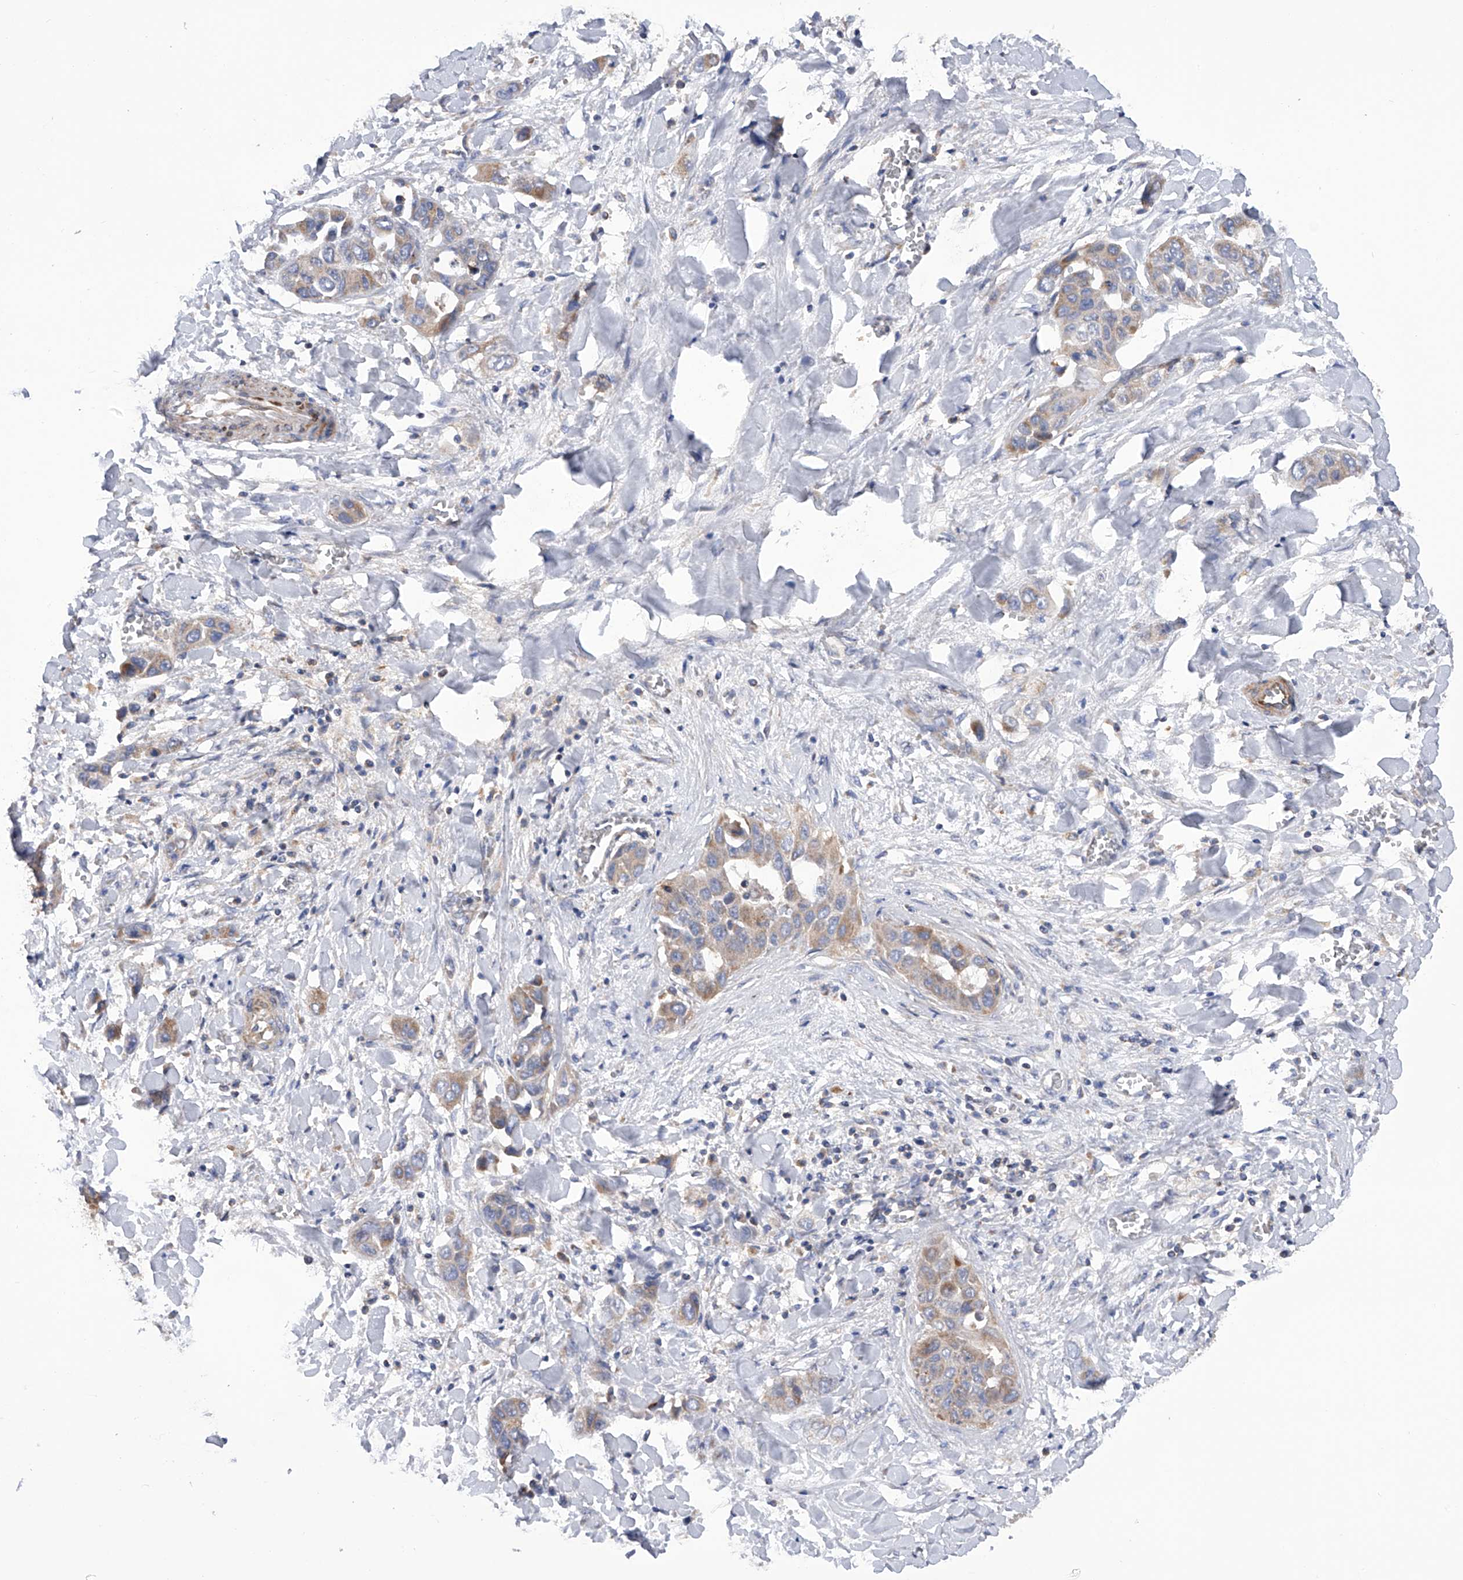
{"staining": {"intensity": "weak", "quantity": ">75%", "location": "cytoplasmic/membranous"}, "tissue": "liver cancer", "cell_type": "Tumor cells", "image_type": "cancer", "snomed": [{"axis": "morphology", "description": "Cholangiocarcinoma"}, {"axis": "topography", "description": "Liver"}], "caption": "Immunohistochemical staining of human cholangiocarcinoma (liver) shows low levels of weak cytoplasmic/membranous positivity in approximately >75% of tumor cells. (DAB (3,3'-diaminobenzidine) IHC, brown staining for protein, blue staining for nuclei).", "gene": "MLYCD", "patient": {"sex": "female", "age": 52}}